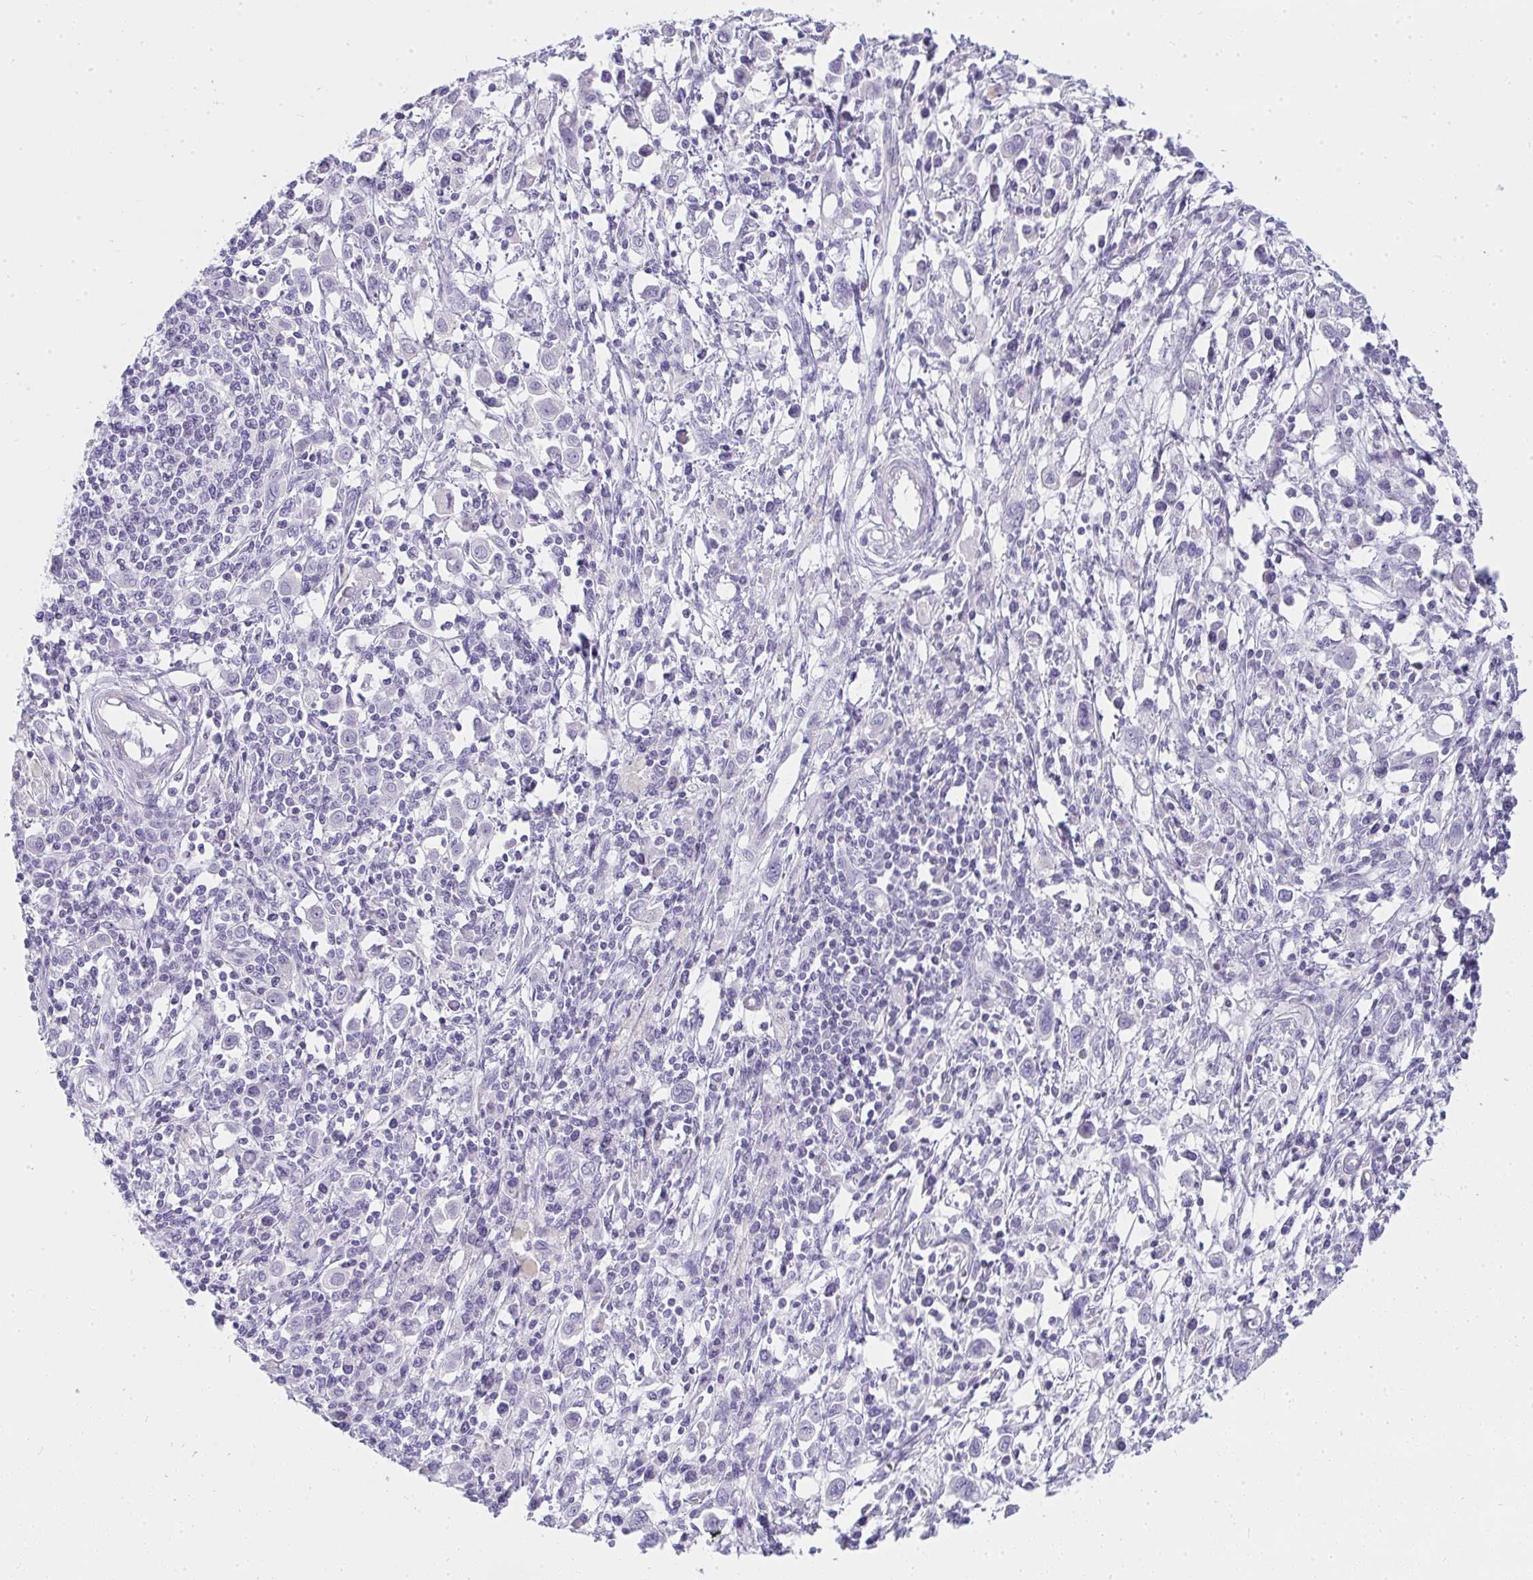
{"staining": {"intensity": "negative", "quantity": "none", "location": "none"}, "tissue": "stomach cancer", "cell_type": "Tumor cells", "image_type": "cancer", "snomed": [{"axis": "morphology", "description": "Adenocarcinoma, NOS"}, {"axis": "topography", "description": "Stomach, upper"}], "caption": "High magnification brightfield microscopy of stomach adenocarcinoma stained with DAB (3,3'-diaminobenzidine) (brown) and counterstained with hematoxylin (blue): tumor cells show no significant positivity.", "gene": "ZNF182", "patient": {"sex": "male", "age": 75}}